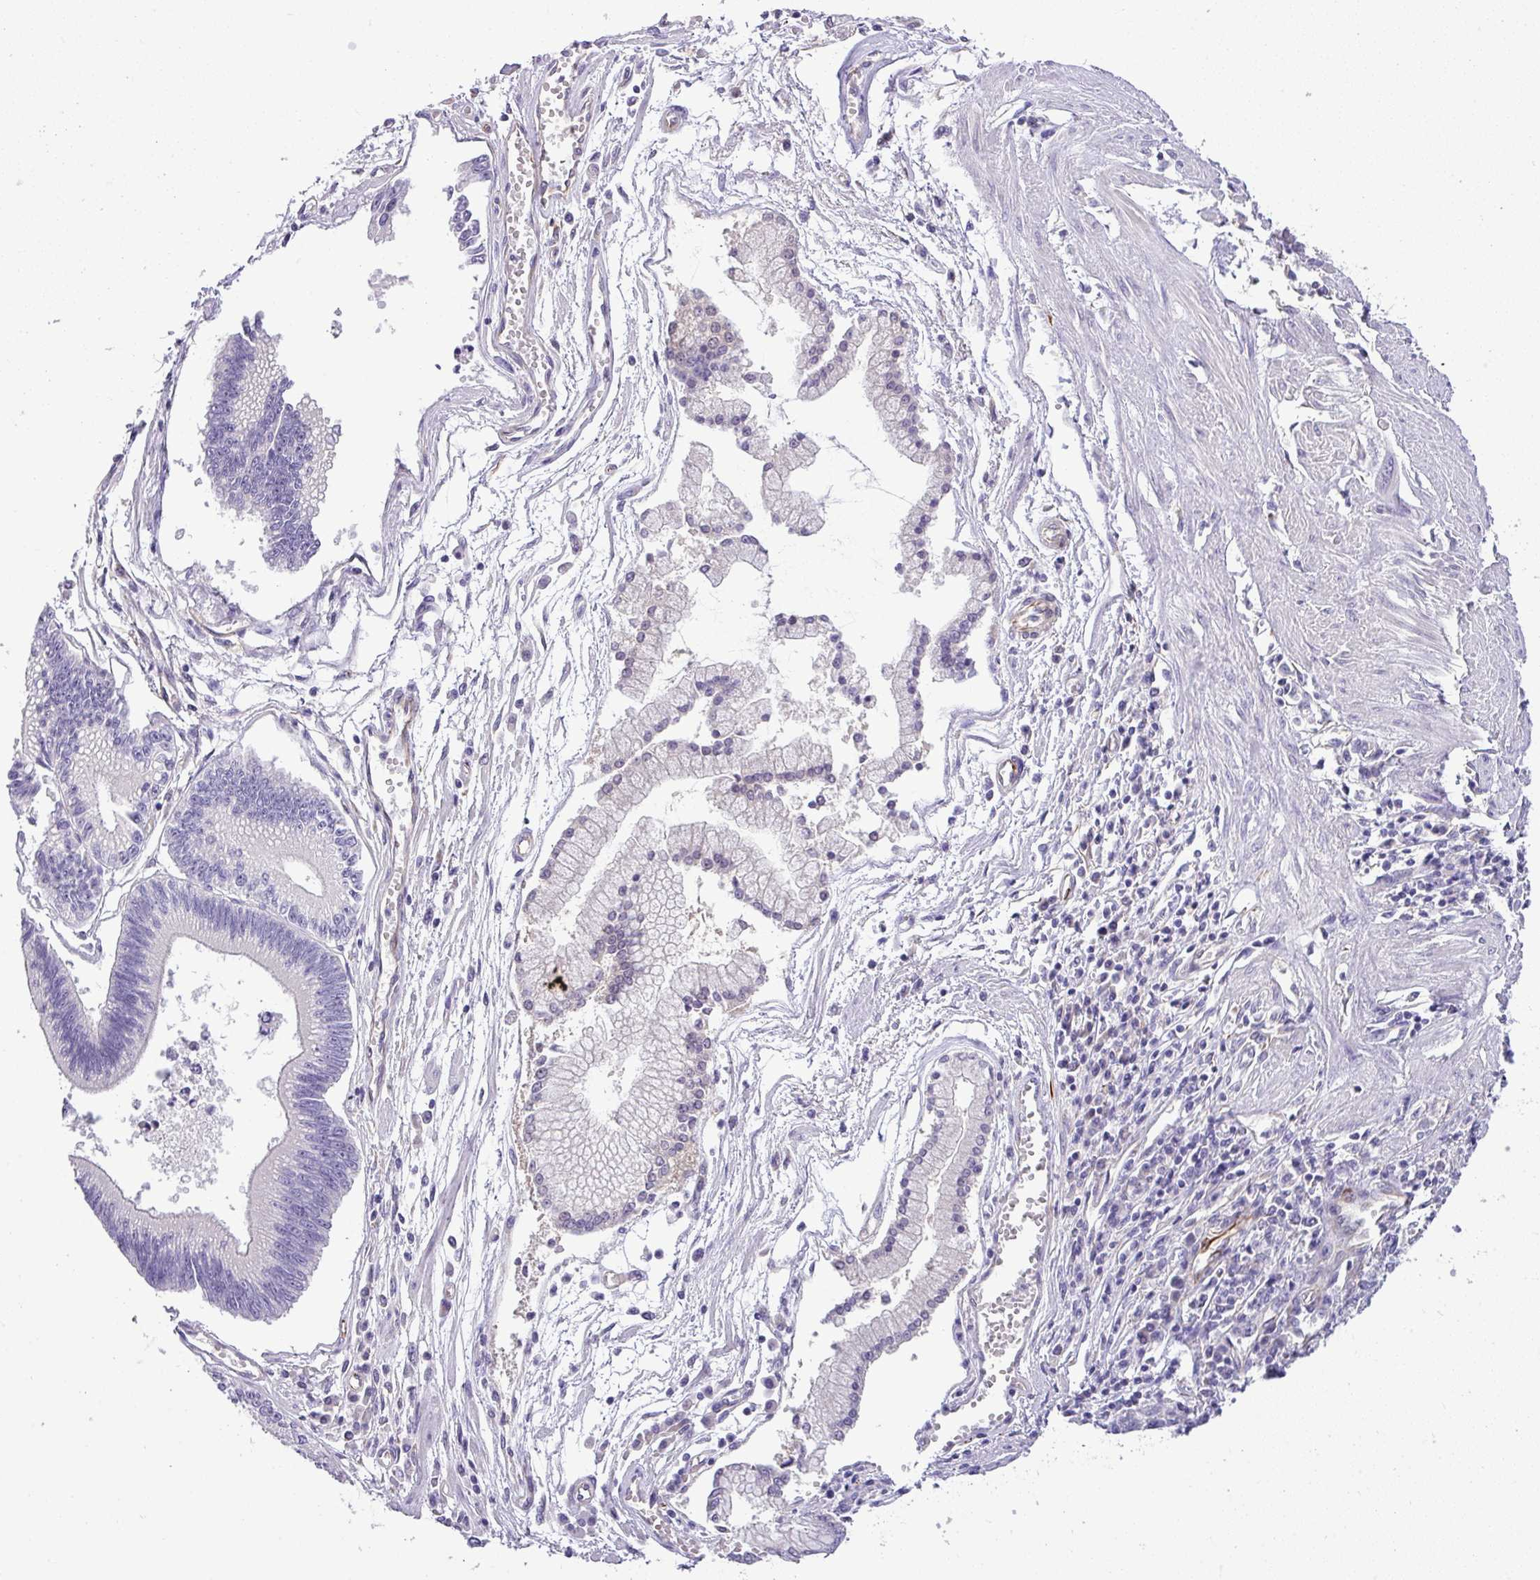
{"staining": {"intensity": "negative", "quantity": "none", "location": "none"}, "tissue": "stomach cancer", "cell_type": "Tumor cells", "image_type": "cancer", "snomed": [{"axis": "morphology", "description": "Adenocarcinoma, NOS"}, {"axis": "topography", "description": "Stomach"}], "caption": "DAB immunohistochemical staining of human stomach adenocarcinoma reveals no significant expression in tumor cells.", "gene": "ENSG00000273748", "patient": {"sex": "male", "age": 59}}